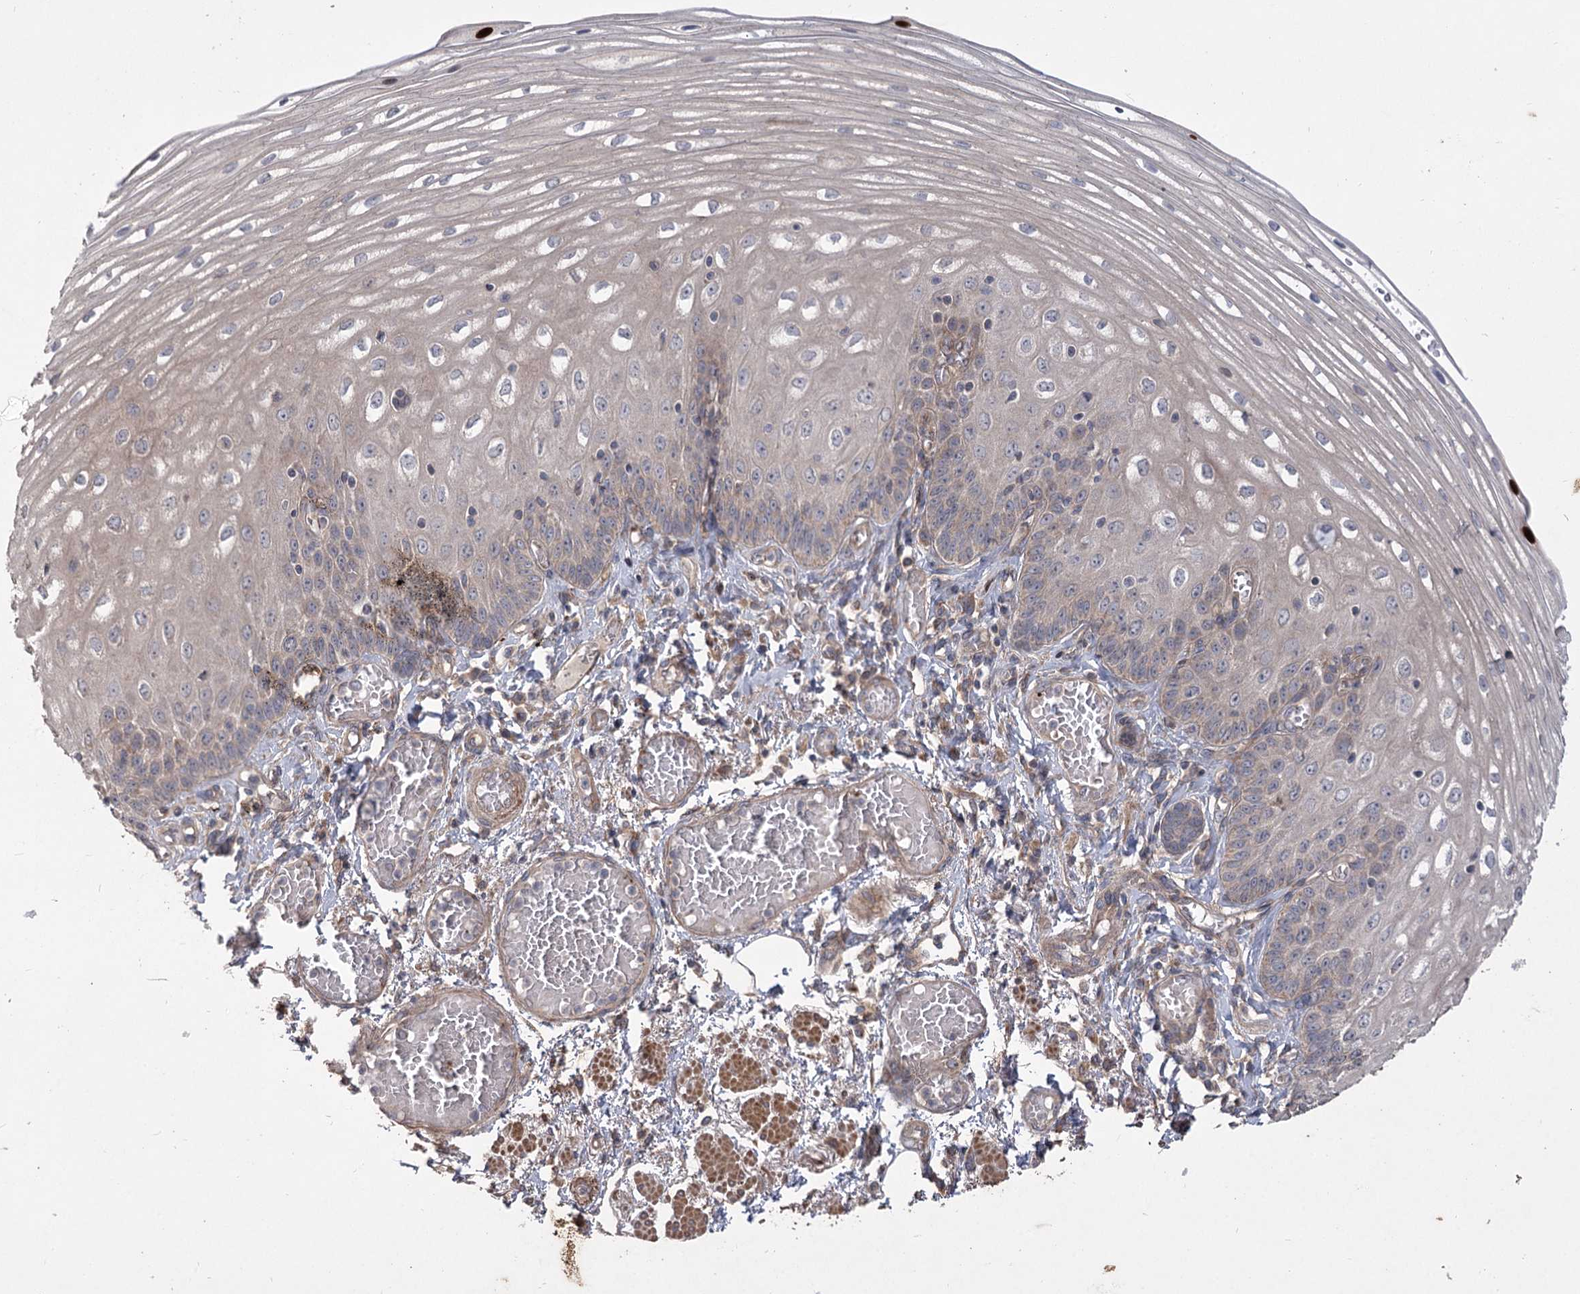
{"staining": {"intensity": "weak", "quantity": "25%-75%", "location": "cytoplasmic/membranous"}, "tissue": "esophagus", "cell_type": "Squamous epithelial cells", "image_type": "normal", "snomed": [{"axis": "morphology", "description": "Normal tissue, NOS"}, {"axis": "topography", "description": "Esophagus"}], "caption": "IHC histopathology image of normal esophagus: esophagus stained using immunohistochemistry exhibits low levels of weak protein expression localized specifically in the cytoplasmic/membranous of squamous epithelial cells, appearing as a cytoplasmic/membranous brown color.", "gene": "RIN2", "patient": {"sex": "male", "age": 81}}